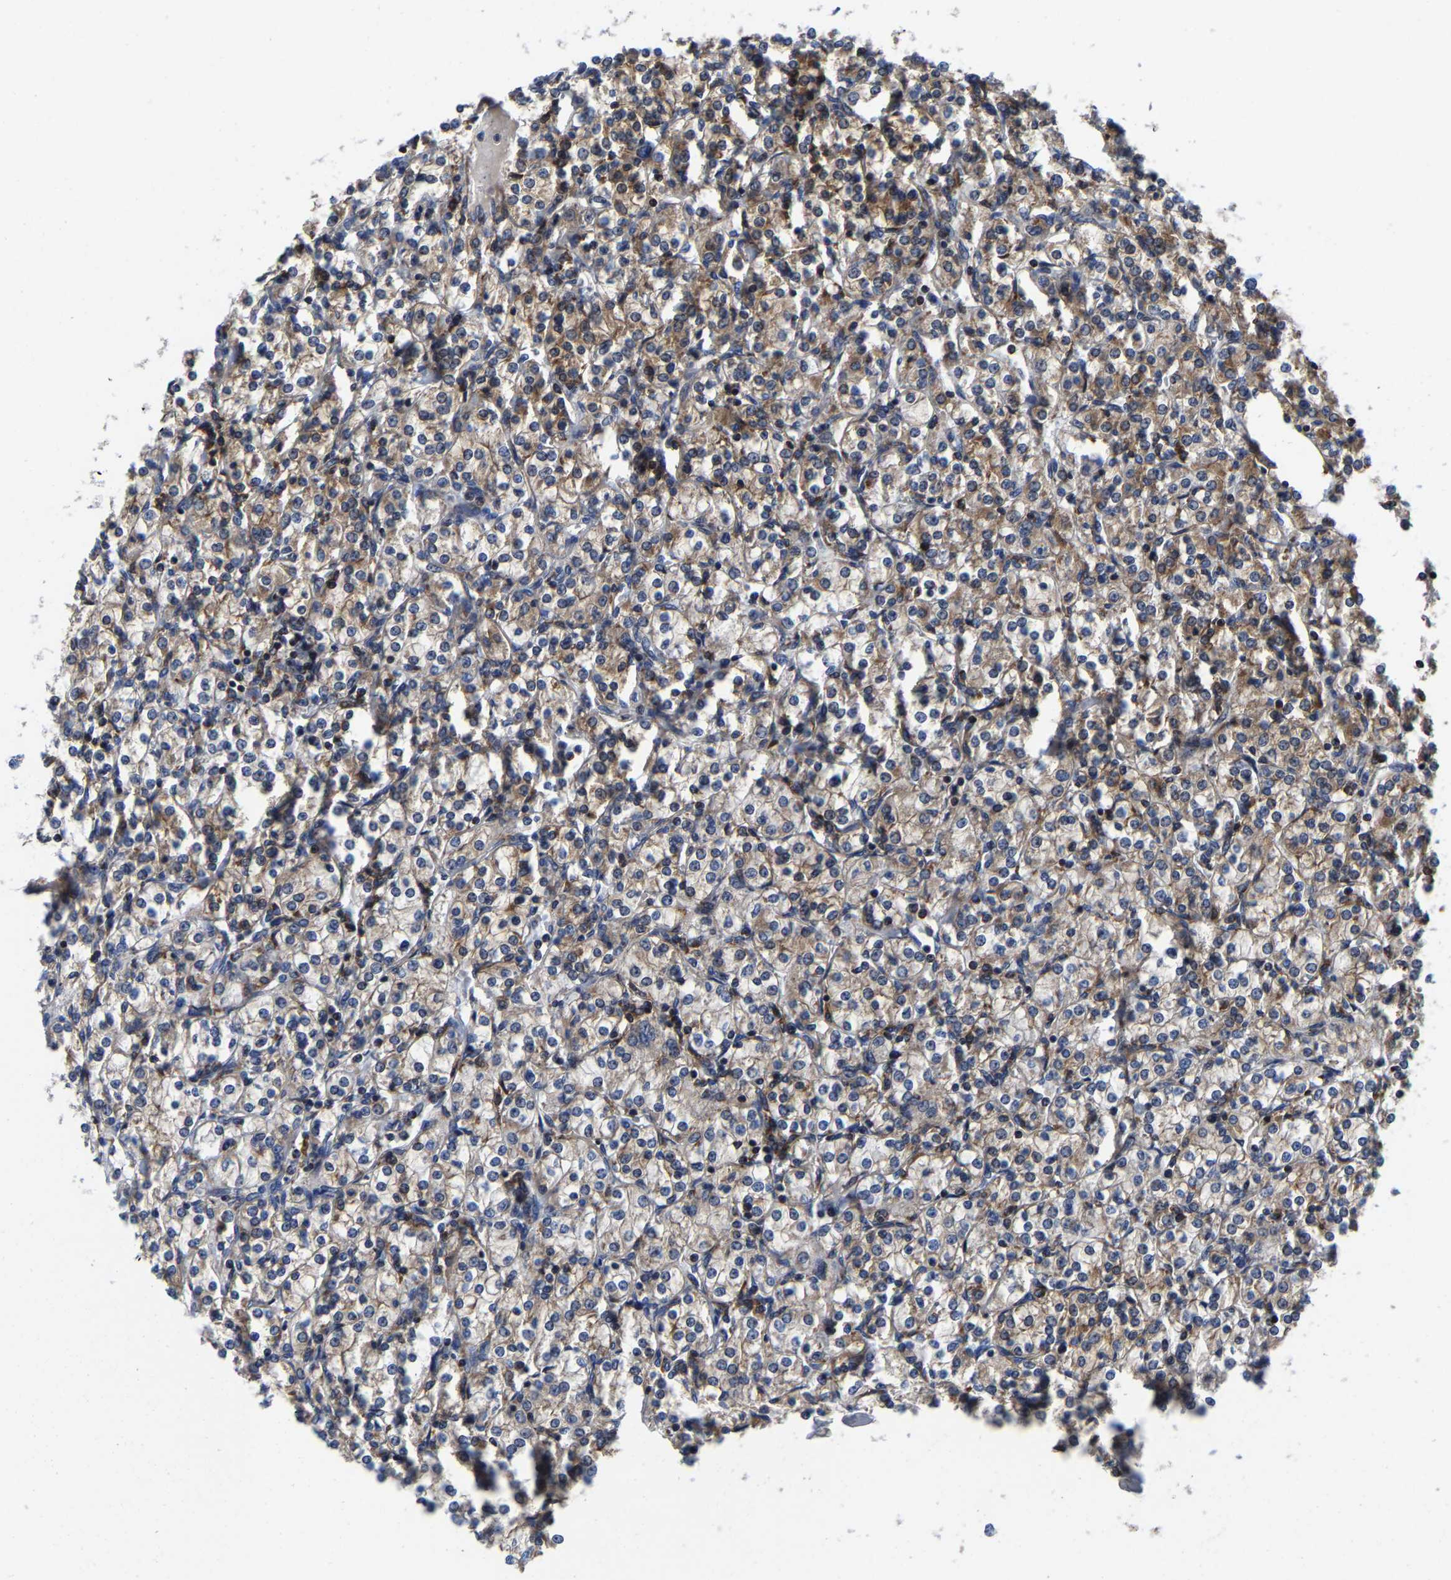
{"staining": {"intensity": "moderate", "quantity": ">75%", "location": "cytoplasmic/membranous"}, "tissue": "renal cancer", "cell_type": "Tumor cells", "image_type": "cancer", "snomed": [{"axis": "morphology", "description": "Adenocarcinoma, NOS"}, {"axis": "topography", "description": "Kidney"}], "caption": "Immunohistochemical staining of human renal adenocarcinoma displays moderate cytoplasmic/membranous protein staining in approximately >75% of tumor cells.", "gene": "PFKFB3", "patient": {"sex": "male", "age": 77}}